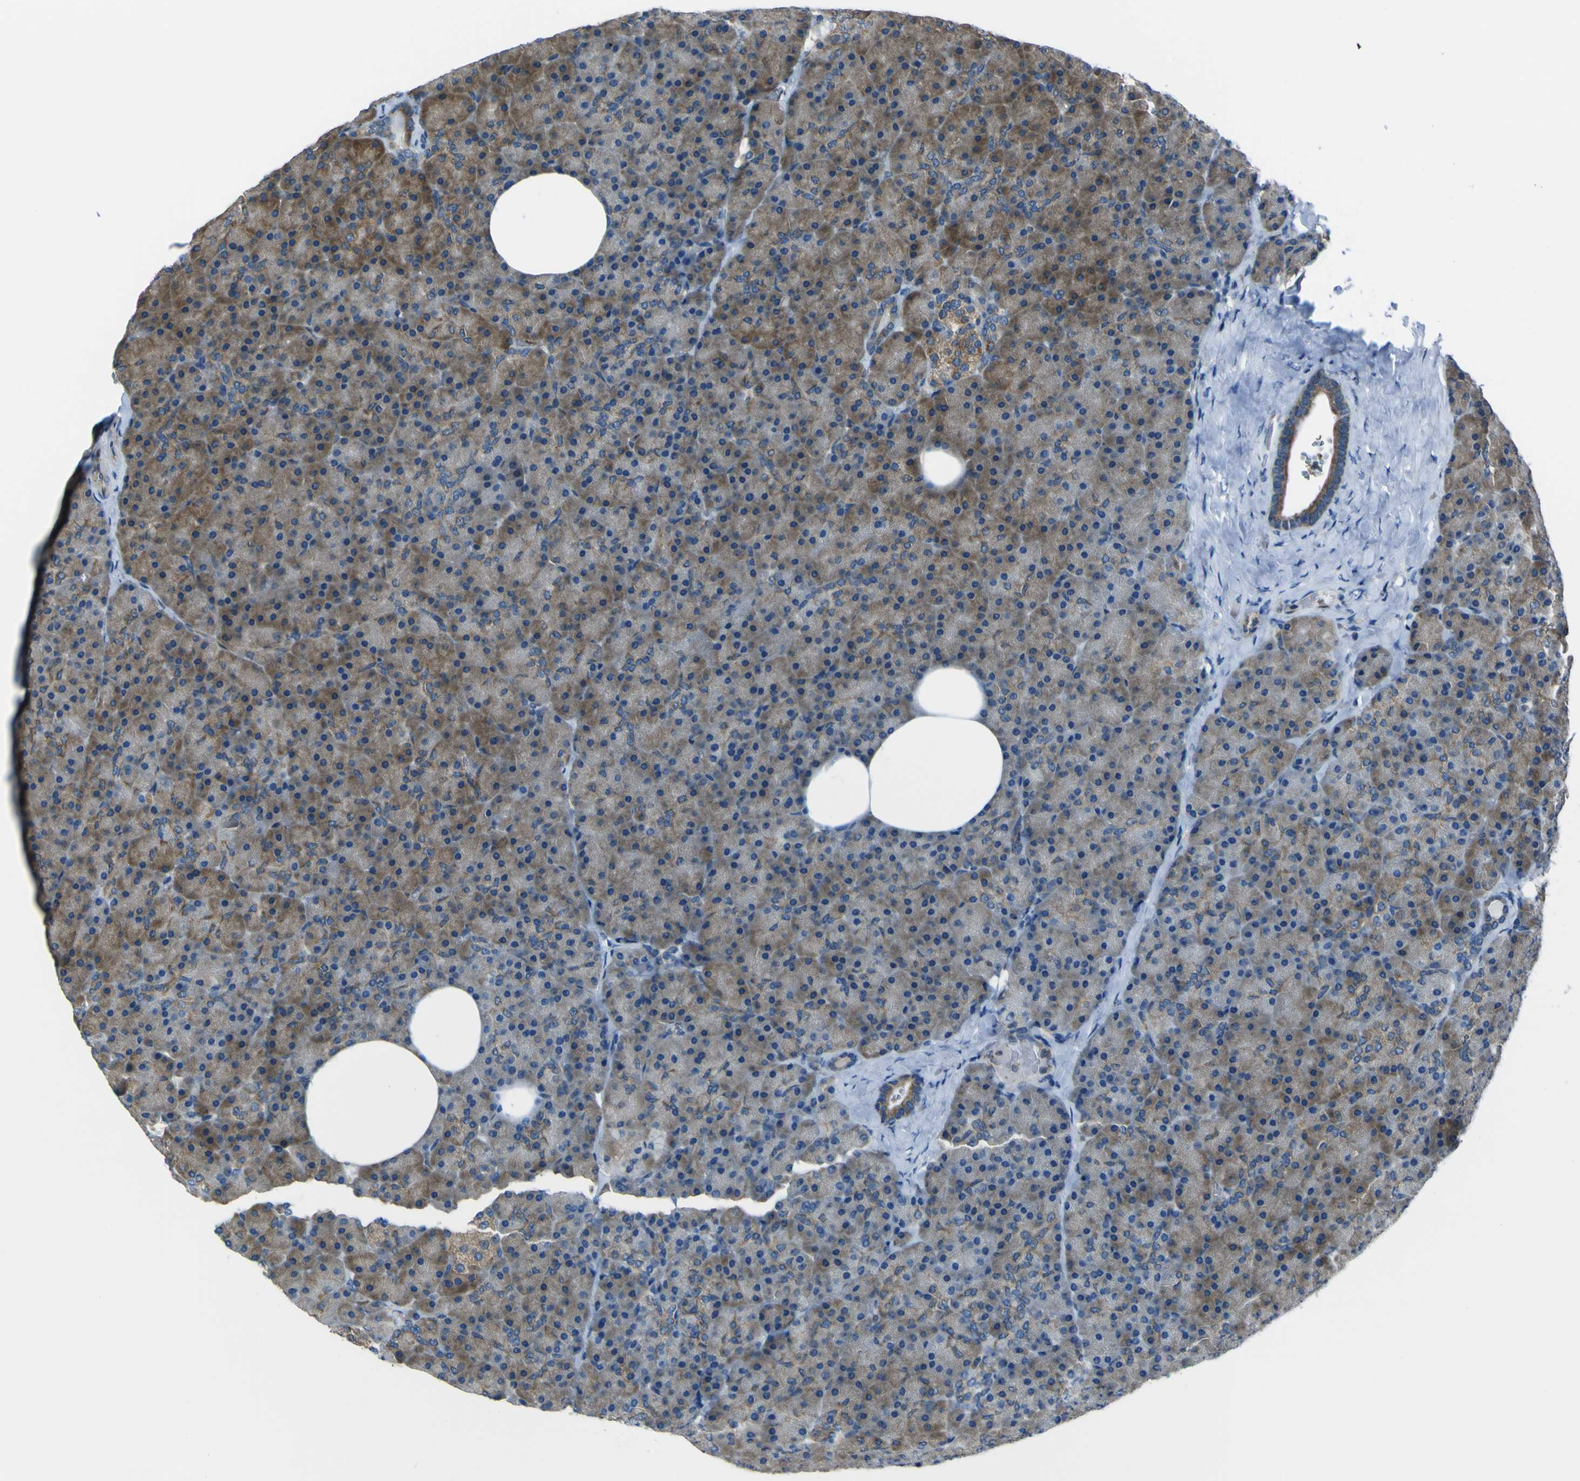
{"staining": {"intensity": "strong", "quantity": ">75%", "location": "cytoplasmic/membranous"}, "tissue": "pancreas", "cell_type": "Exocrine glandular cells", "image_type": "normal", "snomed": [{"axis": "morphology", "description": "Normal tissue, NOS"}, {"axis": "topography", "description": "Pancreas"}], "caption": "Protein expression analysis of unremarkable human pancreas reveals strong cytoplasmic/membranous staining in approximately >75% of exocrine glandular cells. Using DAB (brown) and hematoxylin (blue) stains, captured at high magnification using brightfield microscopy.", "gene": "STIM1", "patient": {"sex": "female", "age": 35}}